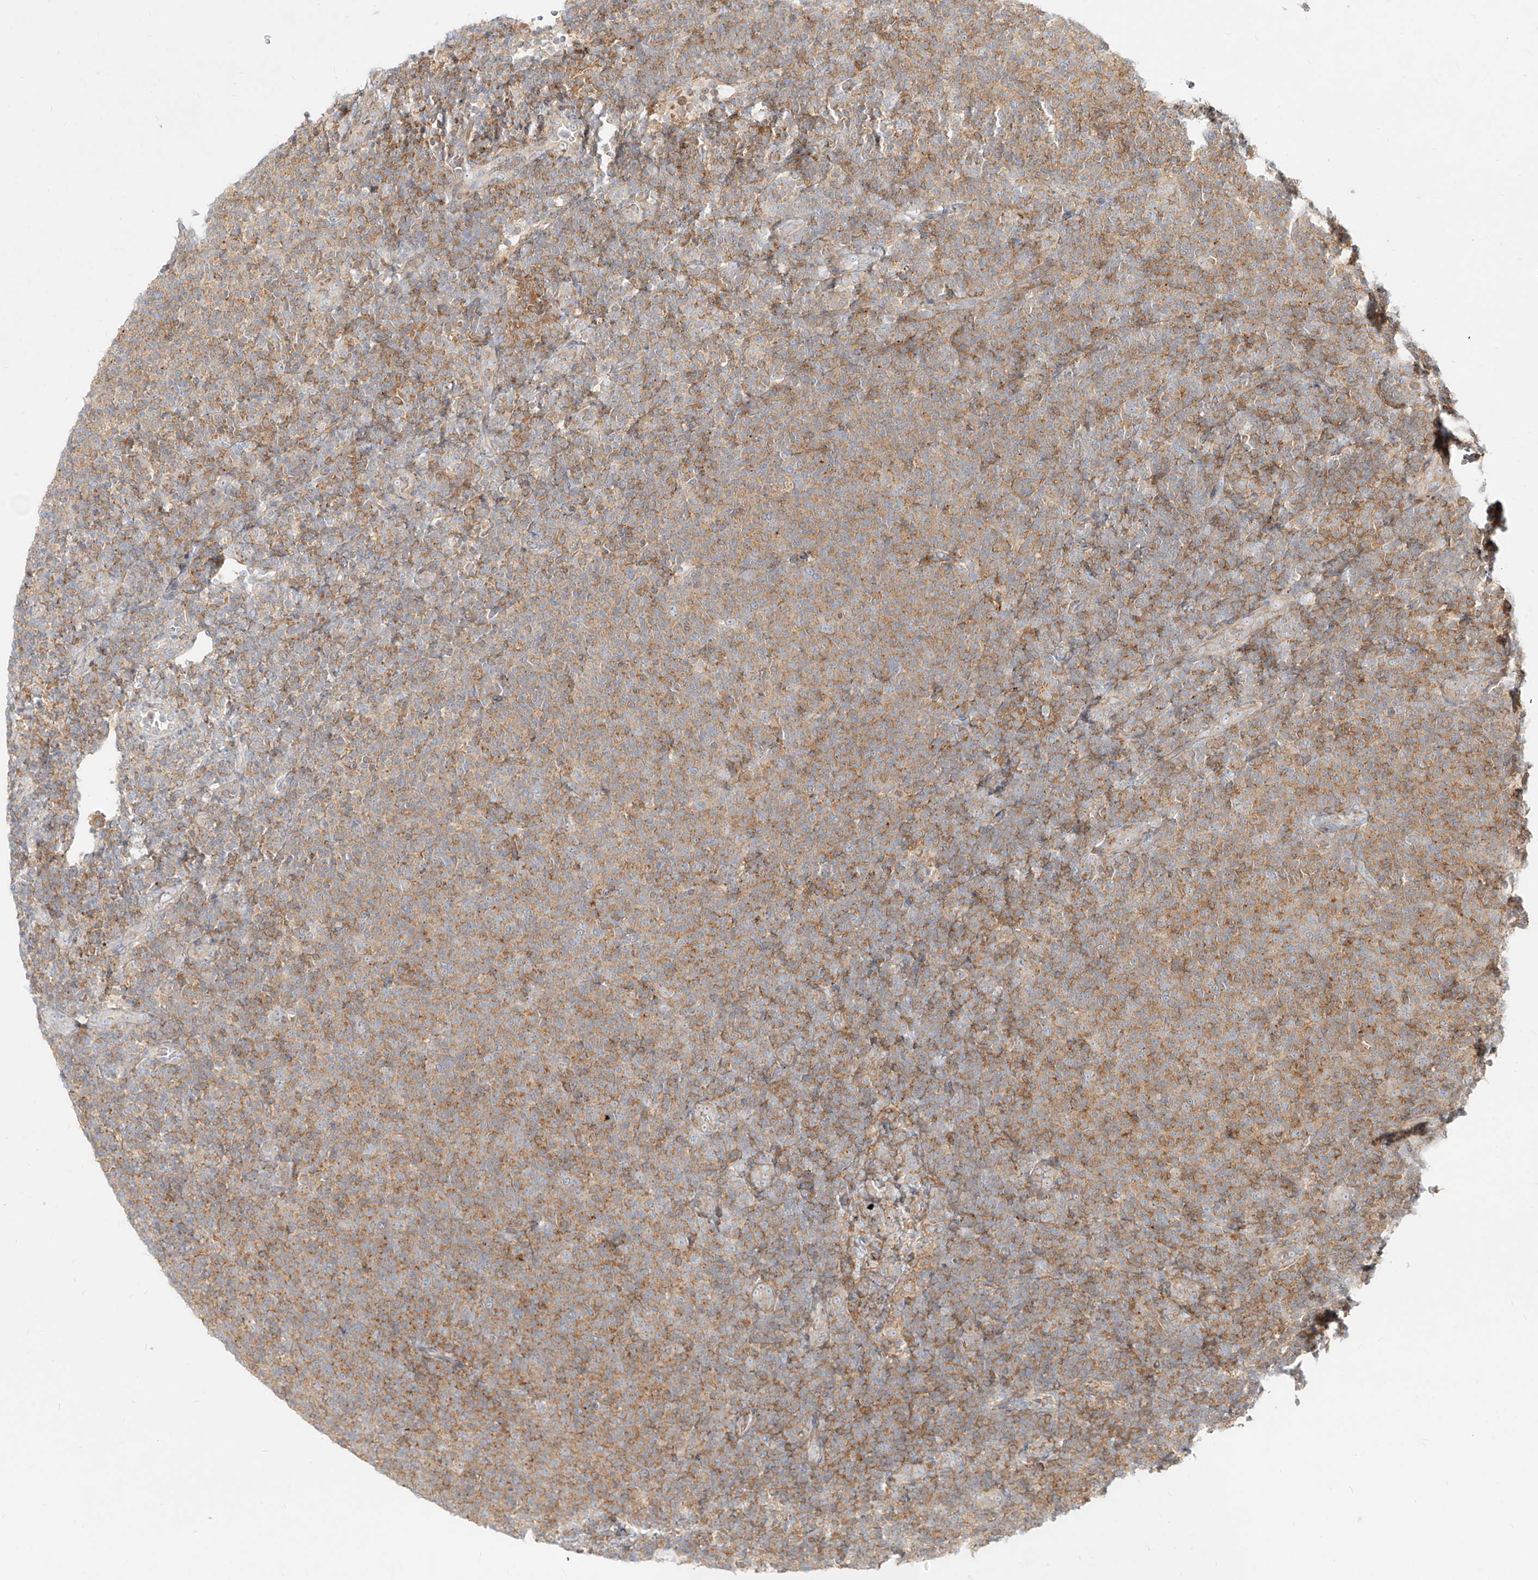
{"staining": {"intensity": "moderate", "quantity": "25%-75%", "location": "cytoplasmic/membranous"}, "tissue": "lymphoma", "cell_type": "Tumor cells", "image_type": "cancer", "snomed": [{"axis": "morphology", "description": "Malignant lymphoma, non-Hodgkin's type, Low grade"}, {"axis": "topography", "description": "Lymph node"}], "caption": "A medium amount of moderate cytoplasmic/membranous expression is present in about 25%-75% of tumor cells in malignant lymphoma, non-Hodgkin's type (low-grade) tissue. The staining is performed using DAB (3,3'-diaminobenzidine) brown chromogen to label protein expression. The nuclei are counter-stained blue using hematoxylin.", "gene": "SLC2A12", "patient": {"sex": "male", "age": 66}}